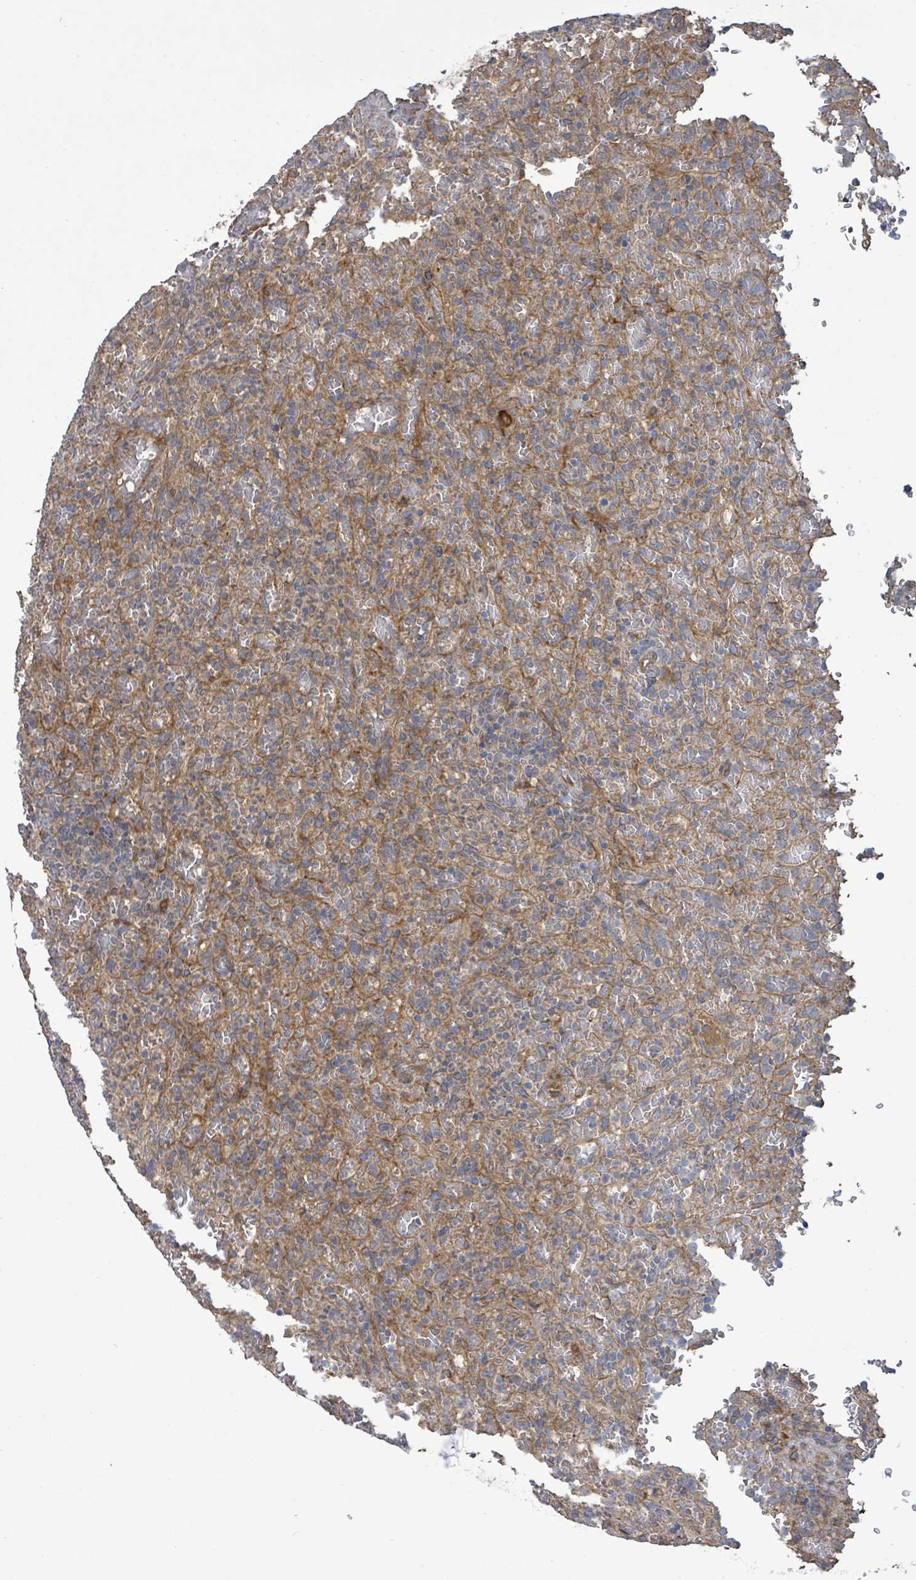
{"staining": {"intensity": "weak", "quantity": "<25%", "location": "cytoplasmic/membranous"}, "tissue": "lymphoma", "cell_type": "Tumor cells", "image_type": "cancer", "snomed": [{"axis": "morphology", "description": "Malignant lymphoma, non-Hodgkin's type, Low grade"}, {"axis": "topography", "description": "Spleen"}], "caption": "Tumor cells show no significant protein expression in malignant lymphoma, non-Hodgkin's type (low-grade).", "gene": "STARD4", "patient": {"sex": "female", "age": 64}}